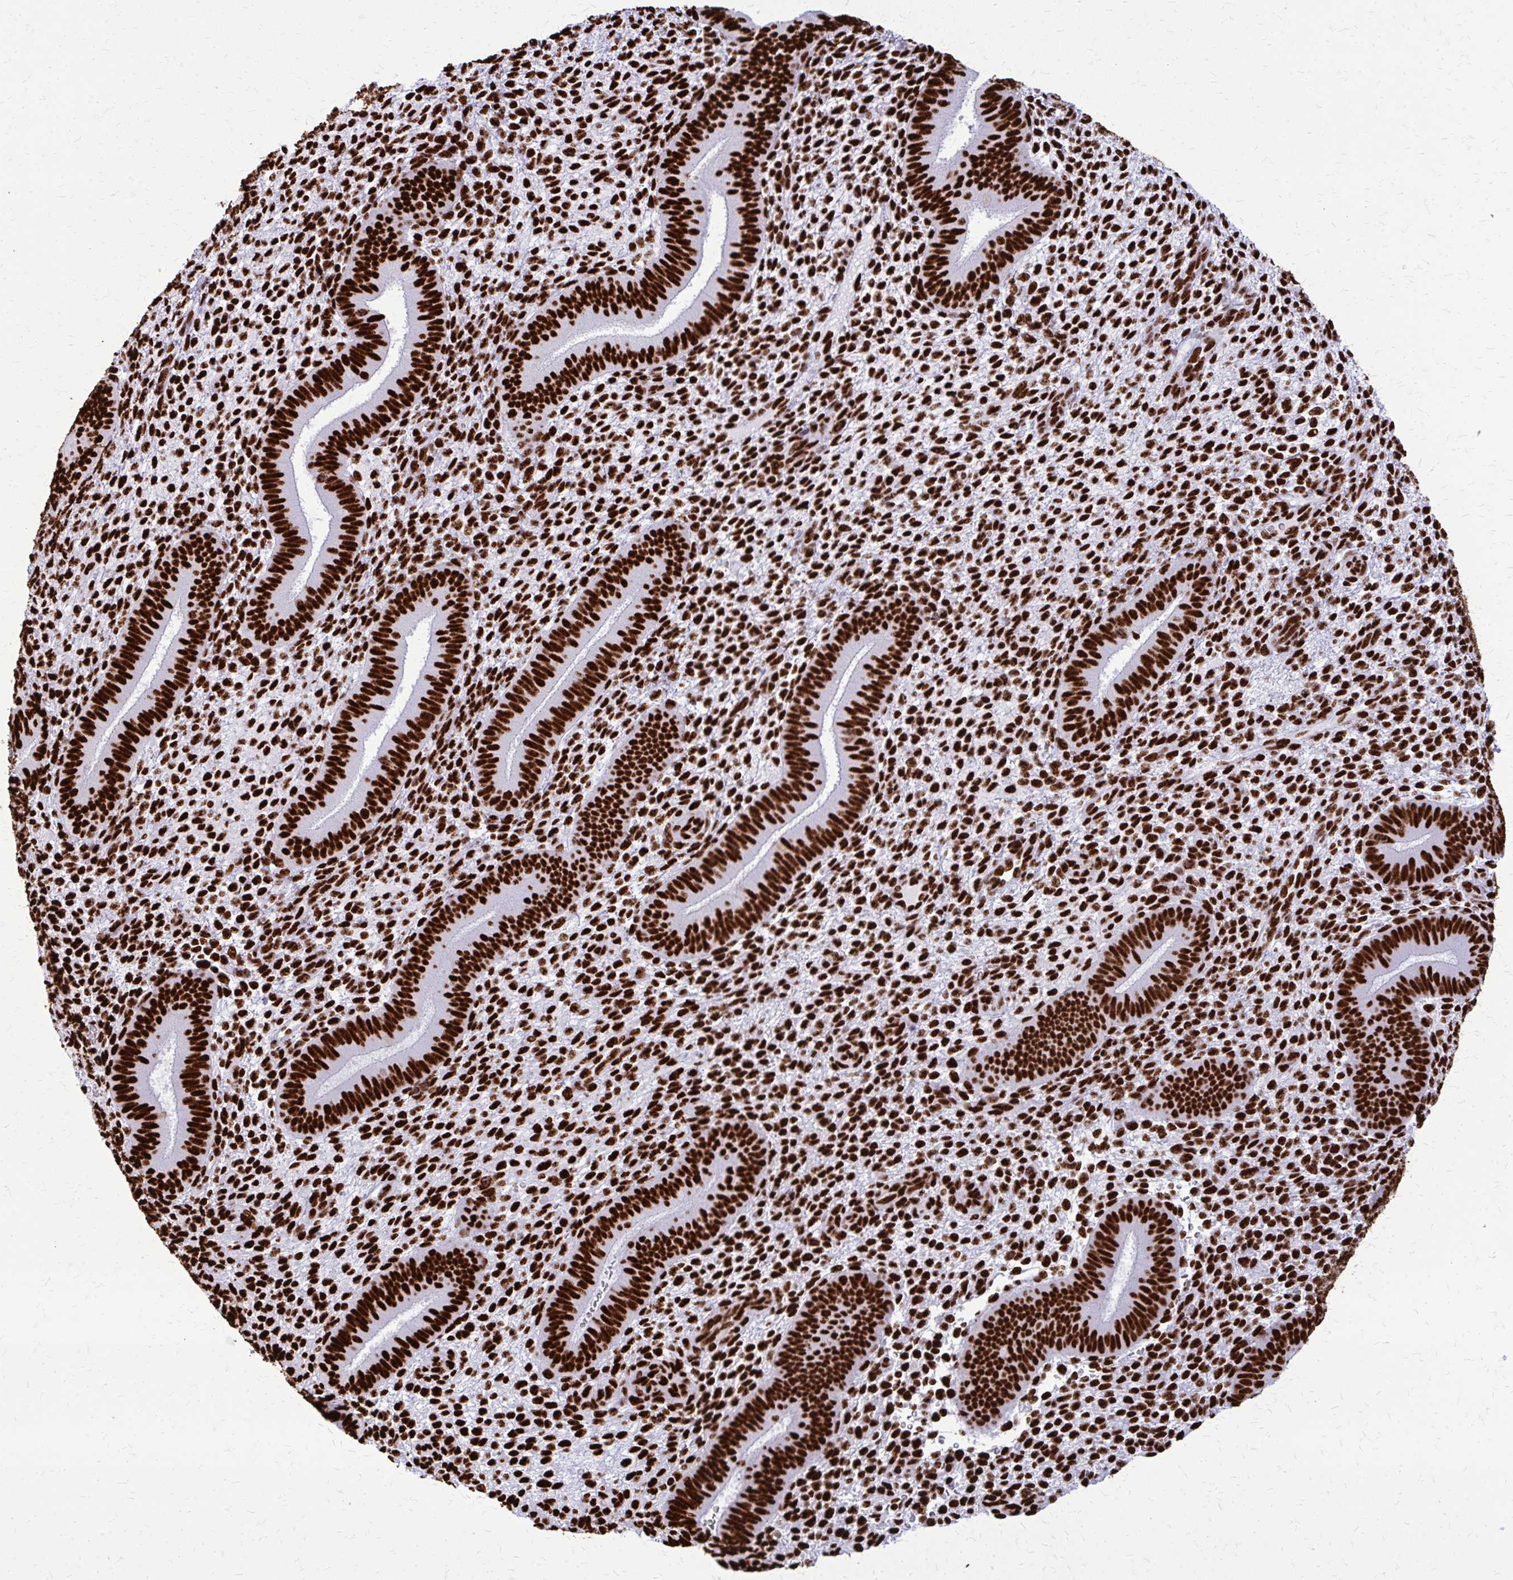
{"staining": {"intensity": "strong", "quantity": ">75%", "location": "nuclear"}, "tissue": "endometrium", "cell_type": "Cells in endometrial stroma", "image_type": "normal", "snomed": [{"axis": "morphology", "description": "Normal tissue, NOS"}, {"axis": "topography", "description": "Endometrium"}], "caption": "This histopathology image displays IHC staining of benign human endometrium, with high strong nuclear staining in about >75% of cells in endometrial stroma.", "gene": "SFPQ", "patient": {"sex": "female", "age": 39}}